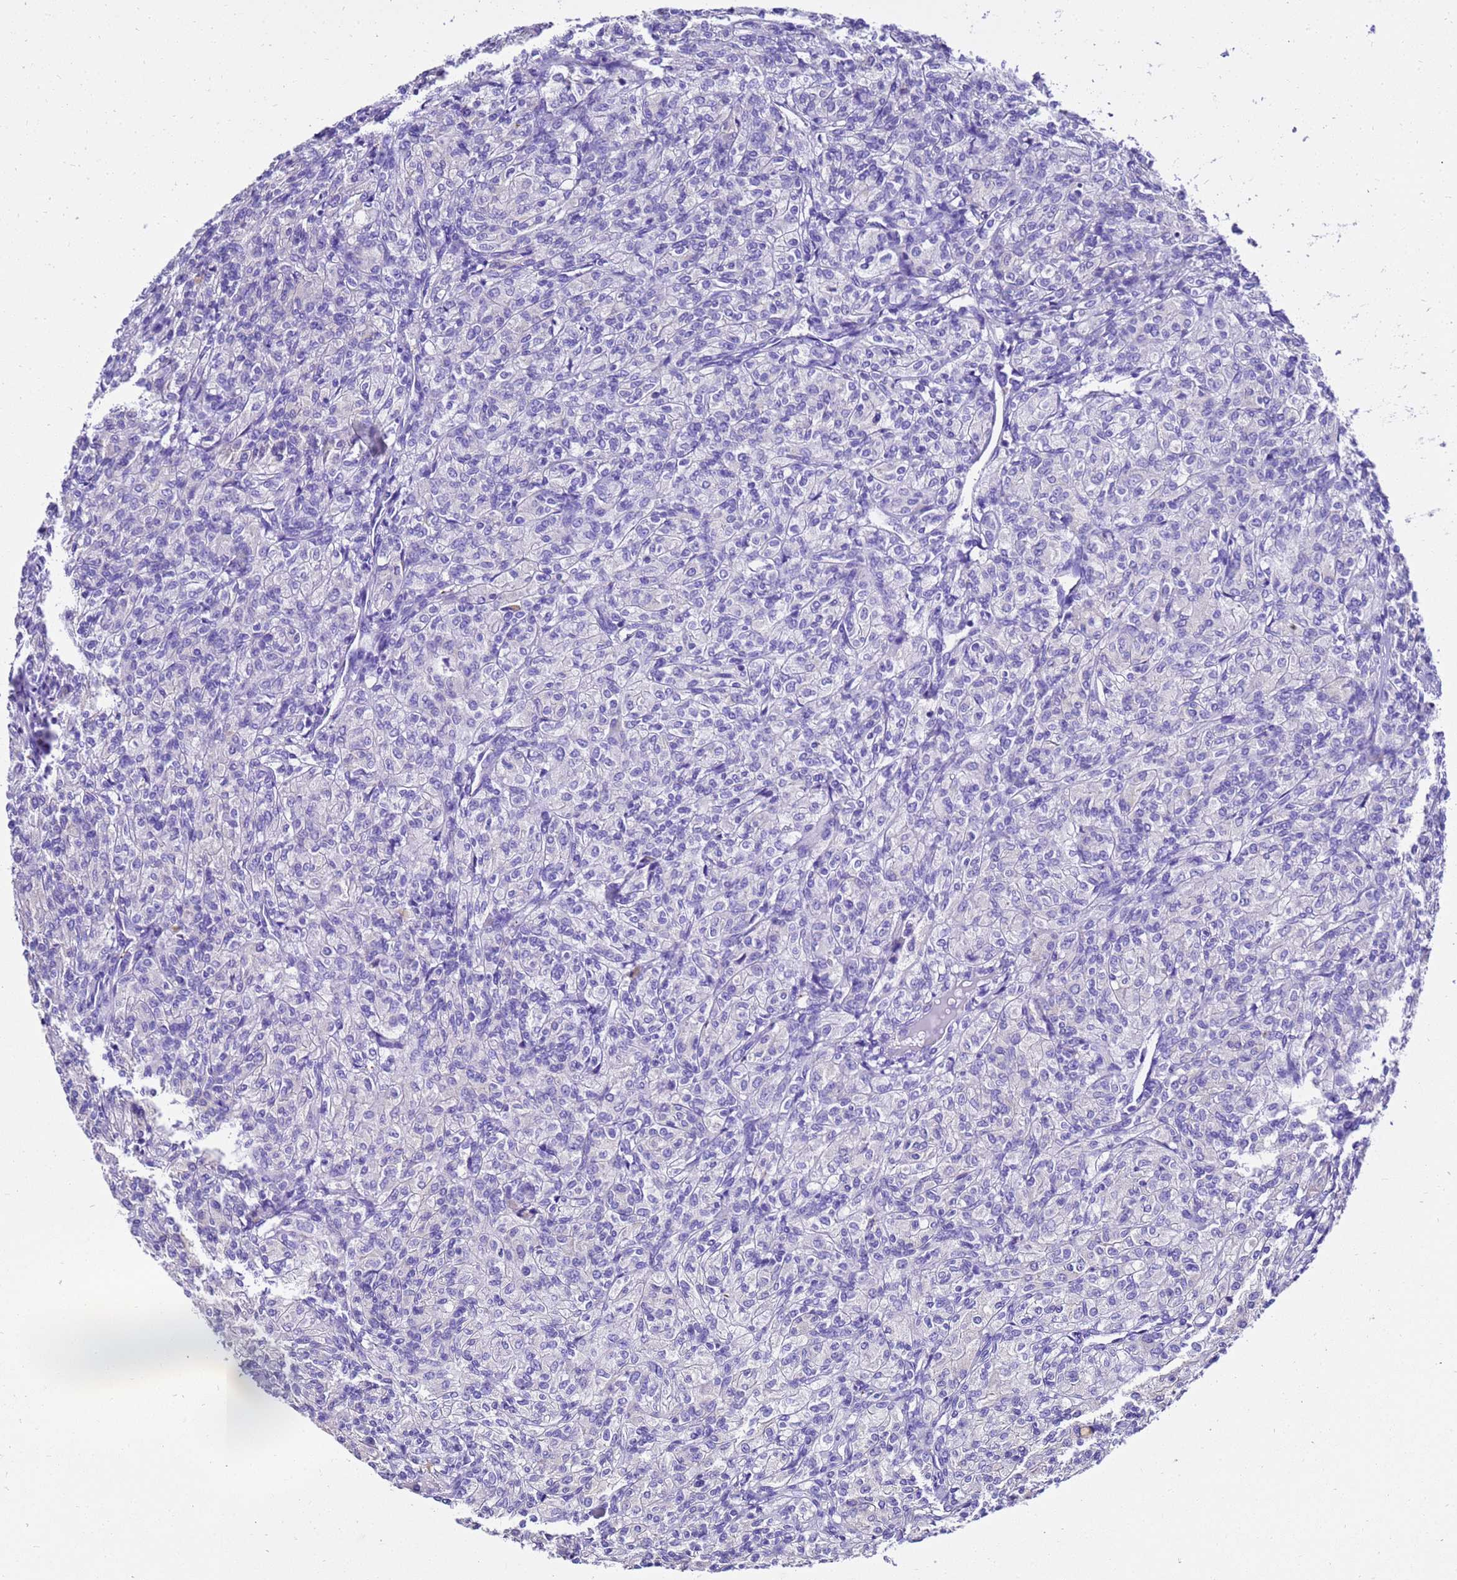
{"staining": {"intensity": "negative", "quantity": "none", "location": "none"}, "tissue": "renal cancer", "cell_type": "Tumor cells", "image_type": "cancer", "snomed": [{"axis": "morphology", "description": "Adenocarcinoma, NOS"}, {"axis": "topography", "description": "Kidney"}], "caption": "The IHC photomicrograph has no significant staining in tumor cells of renal cancer (adenocarcinoma) tissue.", "gene": "HSPB6", "patient": {"sex": "male", "age": 77}}